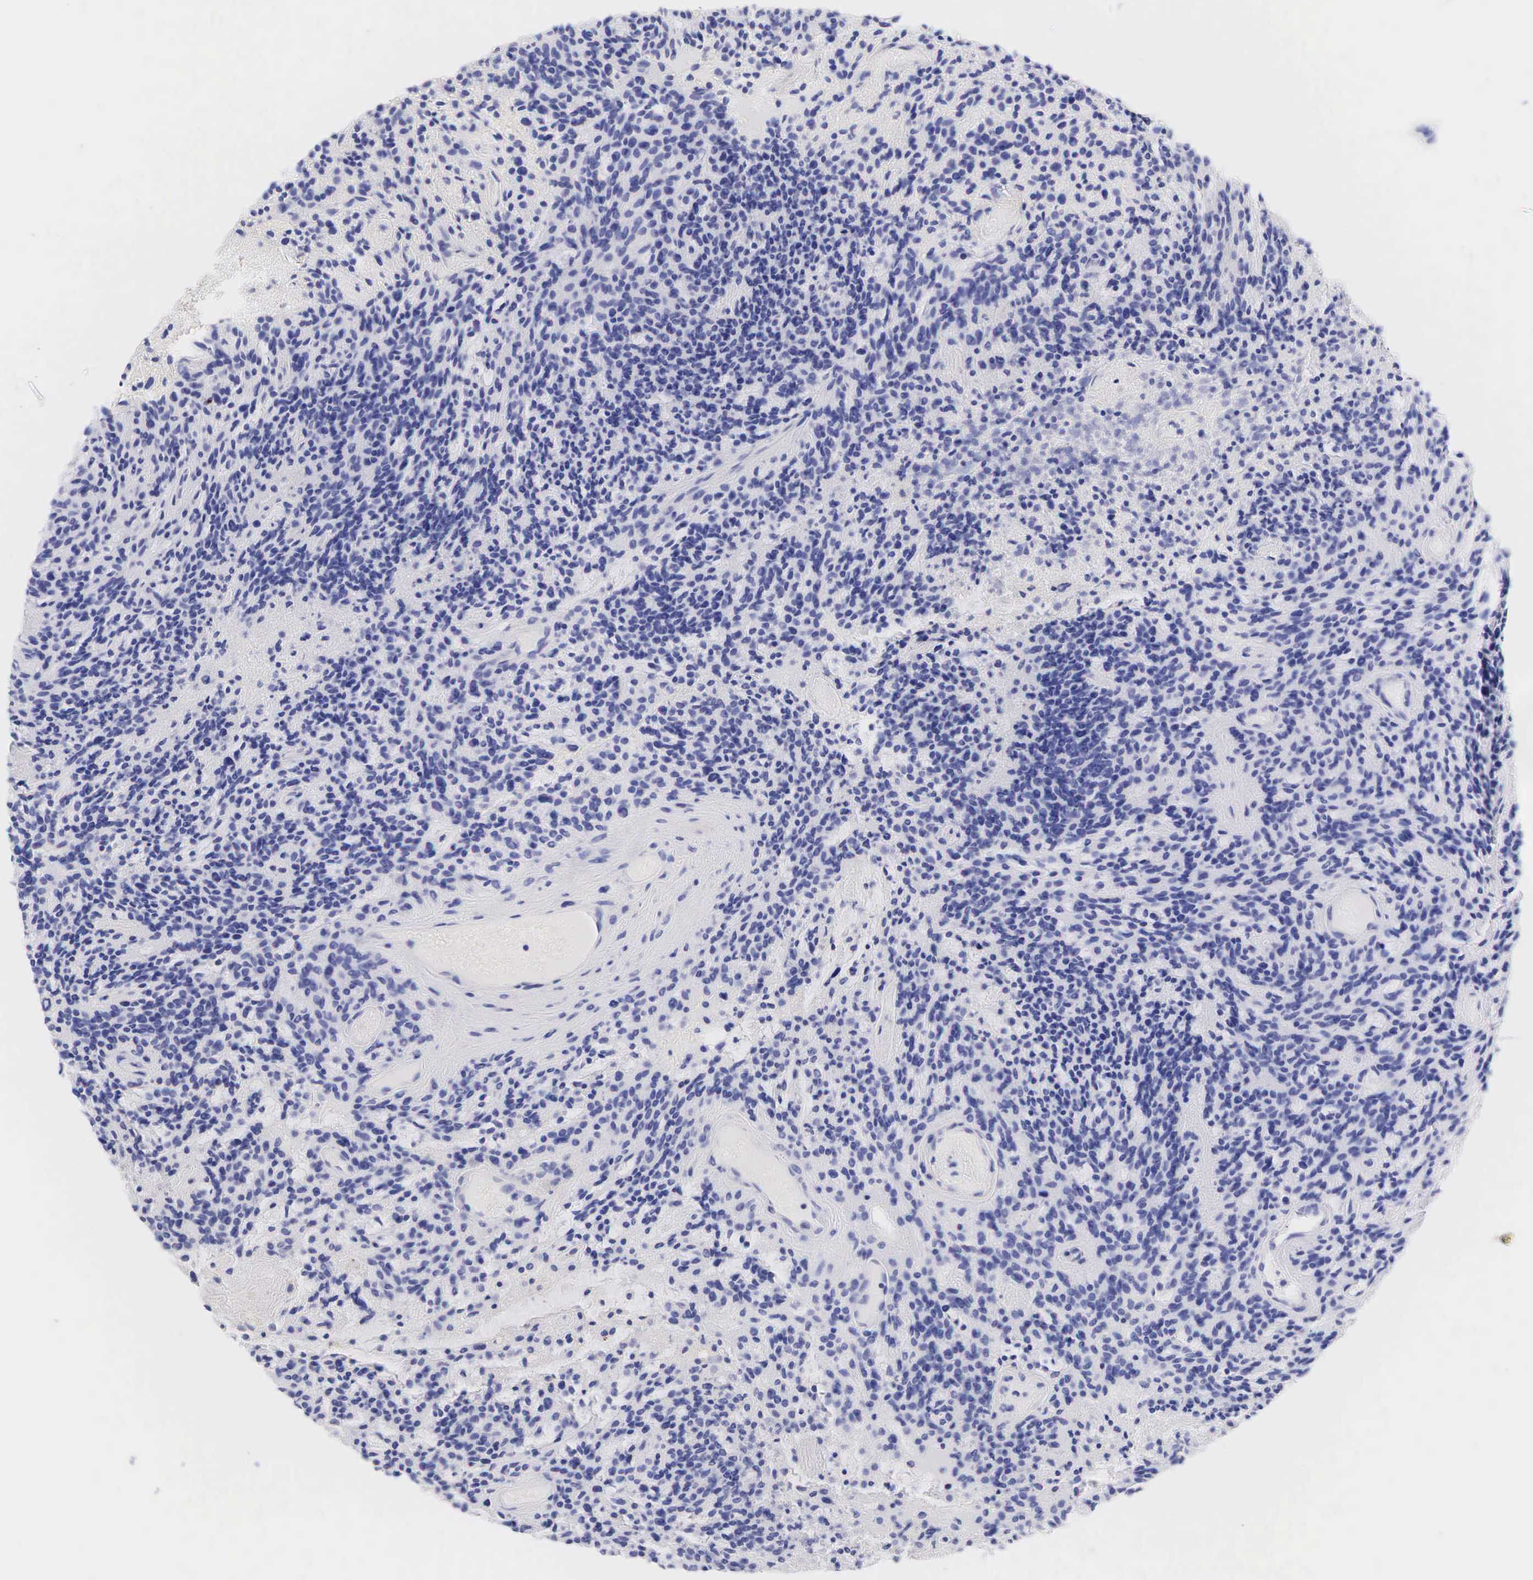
{"staining": {"intensity": "negative", "quantity": "none", "location": "none"}, "tissue": "glioma", "cell_type": "Tumor cells", "image_type": "cancer", "snomed": [{"axis": "morphology", "description": "Glioma, malignant, High grade"}, {"axis": "topography", "description": "Brain"}], "caption": "This is an IHC photomicrograph of human glioma. There is no staining in tumor cells.", "gene": "KRT14", "patient": {"sex": "female", "age": 13}}